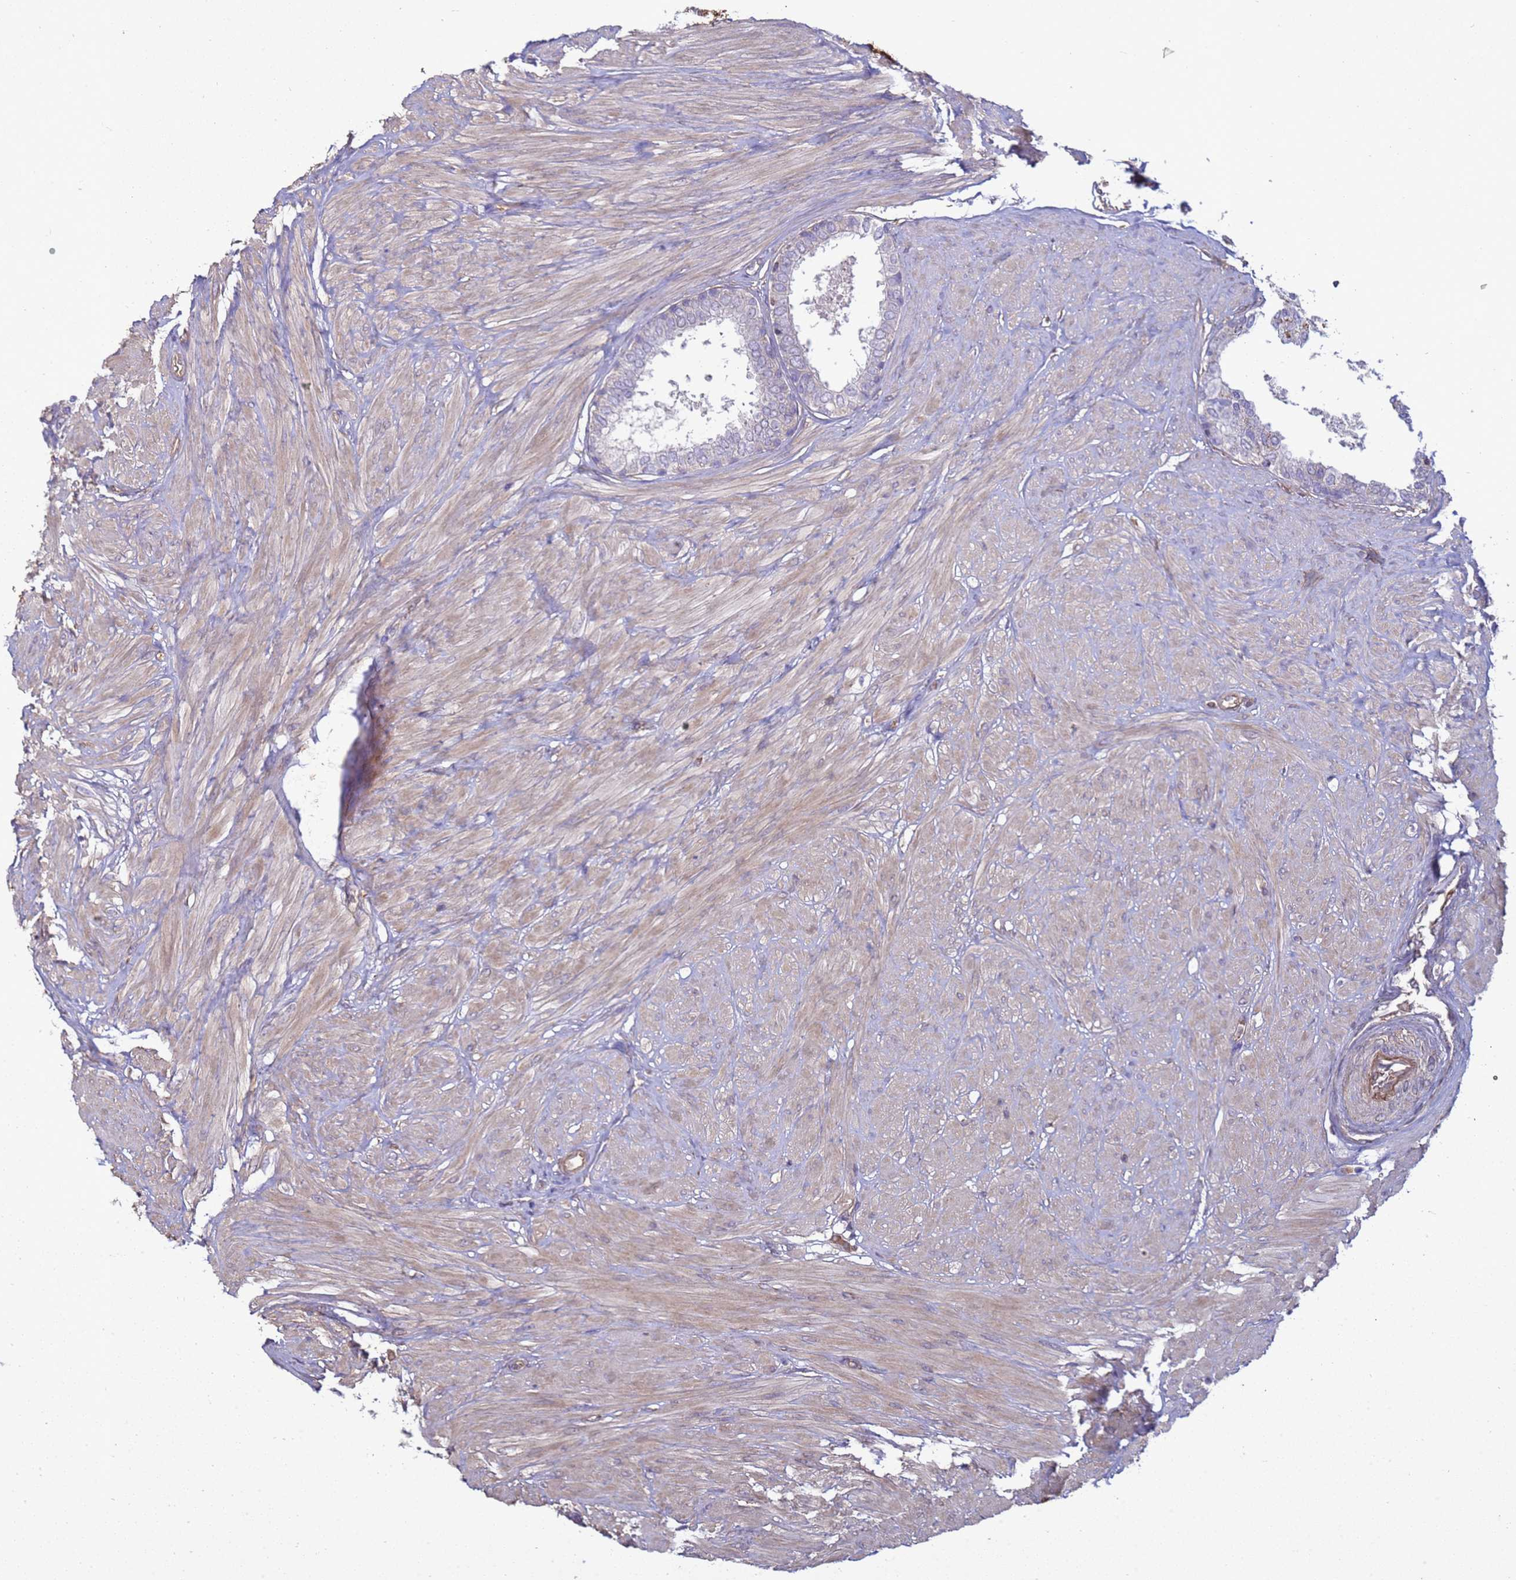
{"staining": {"intensity": "negative", "quantity": "none", "location": "none"}, "tissue": "prostate", "cell_type": "Glandular cells", "image_type": "normal", "snomed": [{"axis": "morphology", "description": "Normal tissue, NOS"}, {"axis": "topography", "description": "Prostate"}], "caption": "Immunohistochemistry (IHC) image of benign prostate stained for a protein (brown), which reveals no staining in glandular cells. (Stains: DAB immunohistochemistry (IHC) with hematoxylin counter stain, Microscopy: brightfield microscopy at high magnification).", "gene": "SGIP1", "patient": {"sex": "male", "age": 48}}